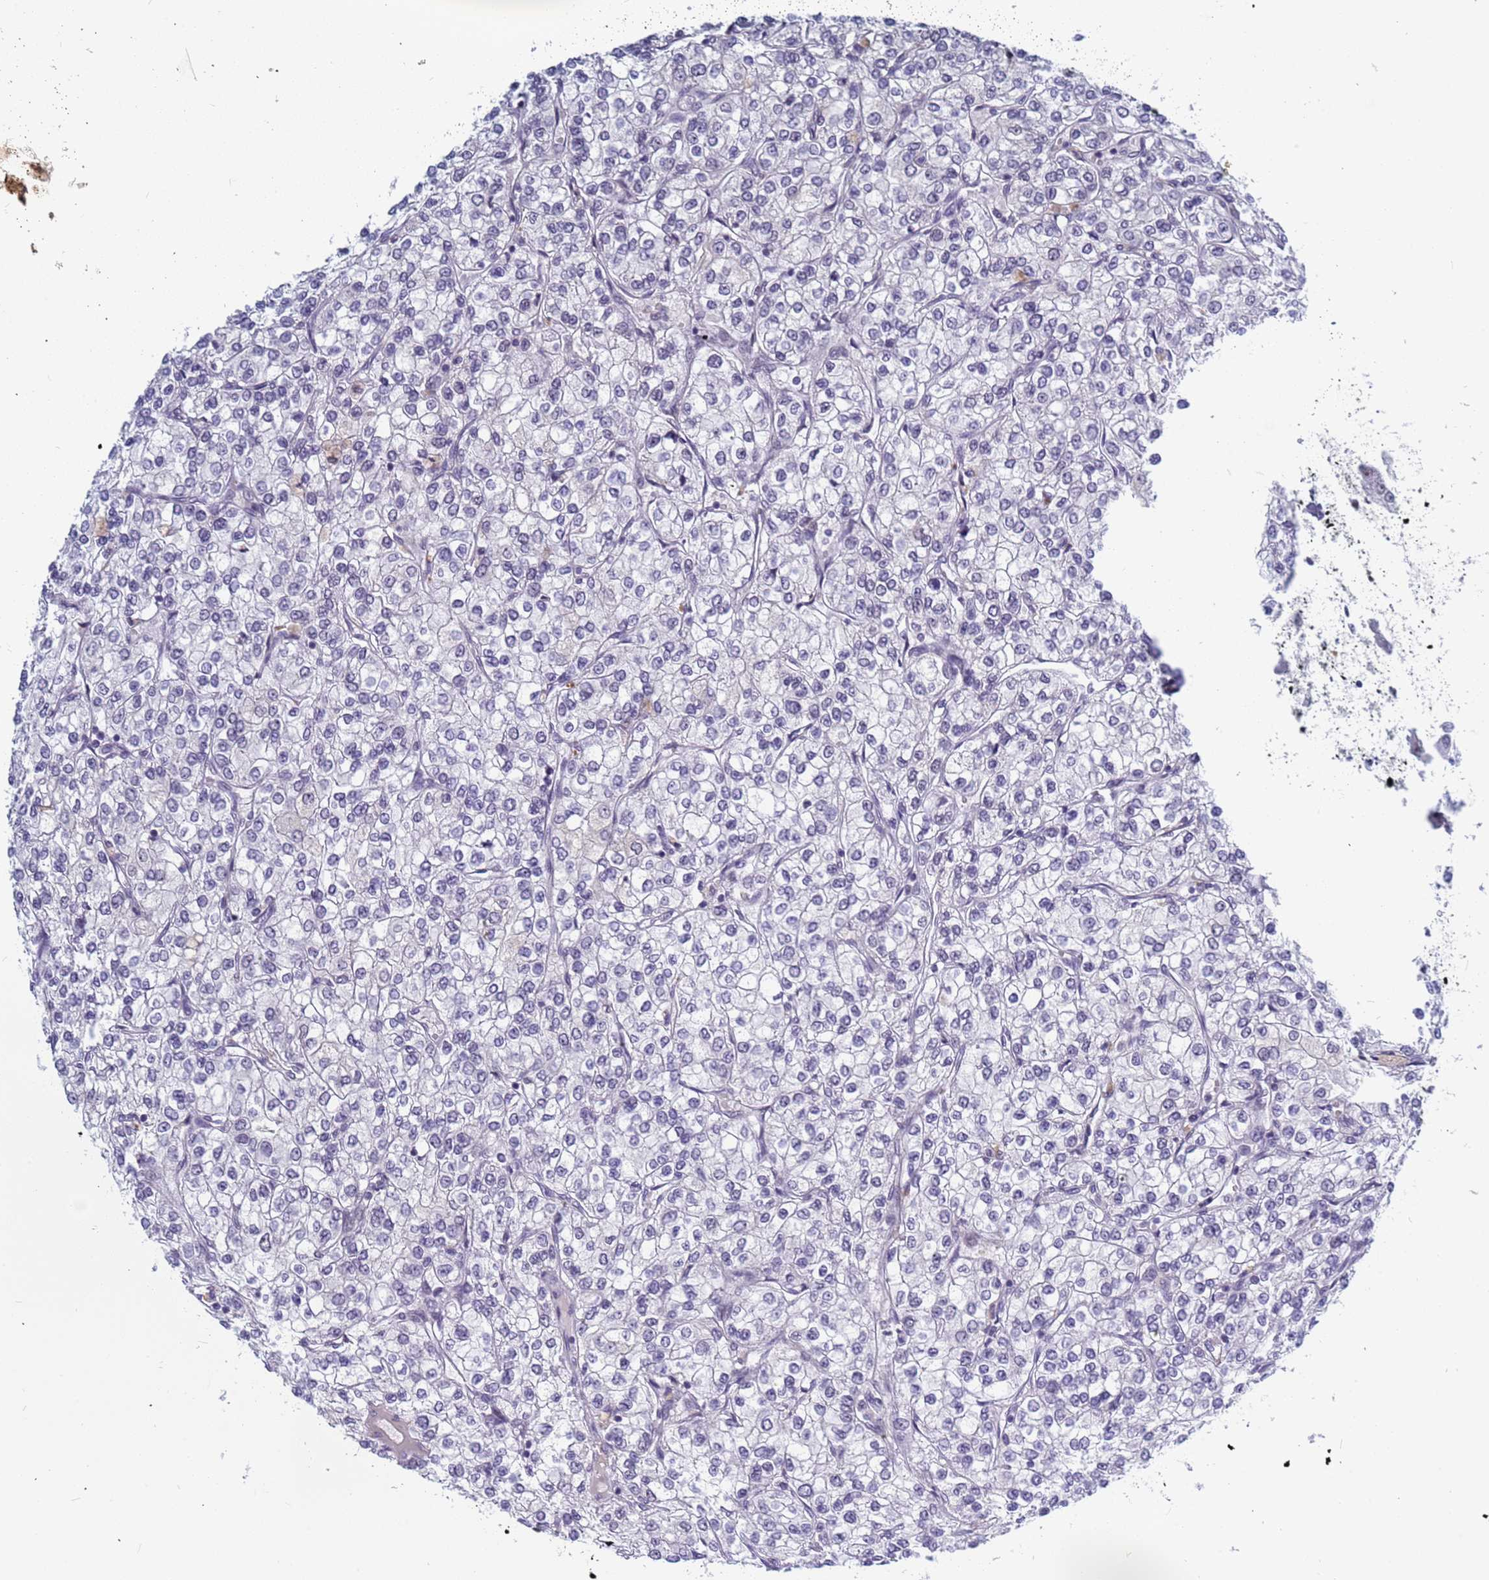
{"staining": {"intensity": "negative", "quantity": "none", "location": "none"}, "tissue": "renal cancer", "cell_type": "Tumor cells", "image_type": "cancer", "snomed": [{"axis": "morphology", "description": "Adenocarcinoma, NOS"}, {"axis": "topography", "description": "Kidney"}], "caption": "A high-resolution histopathology image shows IHC staining of renal cancer, which shows no significant positivity in tumor cells.", "gene": "CXorf65", "patient": {"sex": "male", "age": 80}}